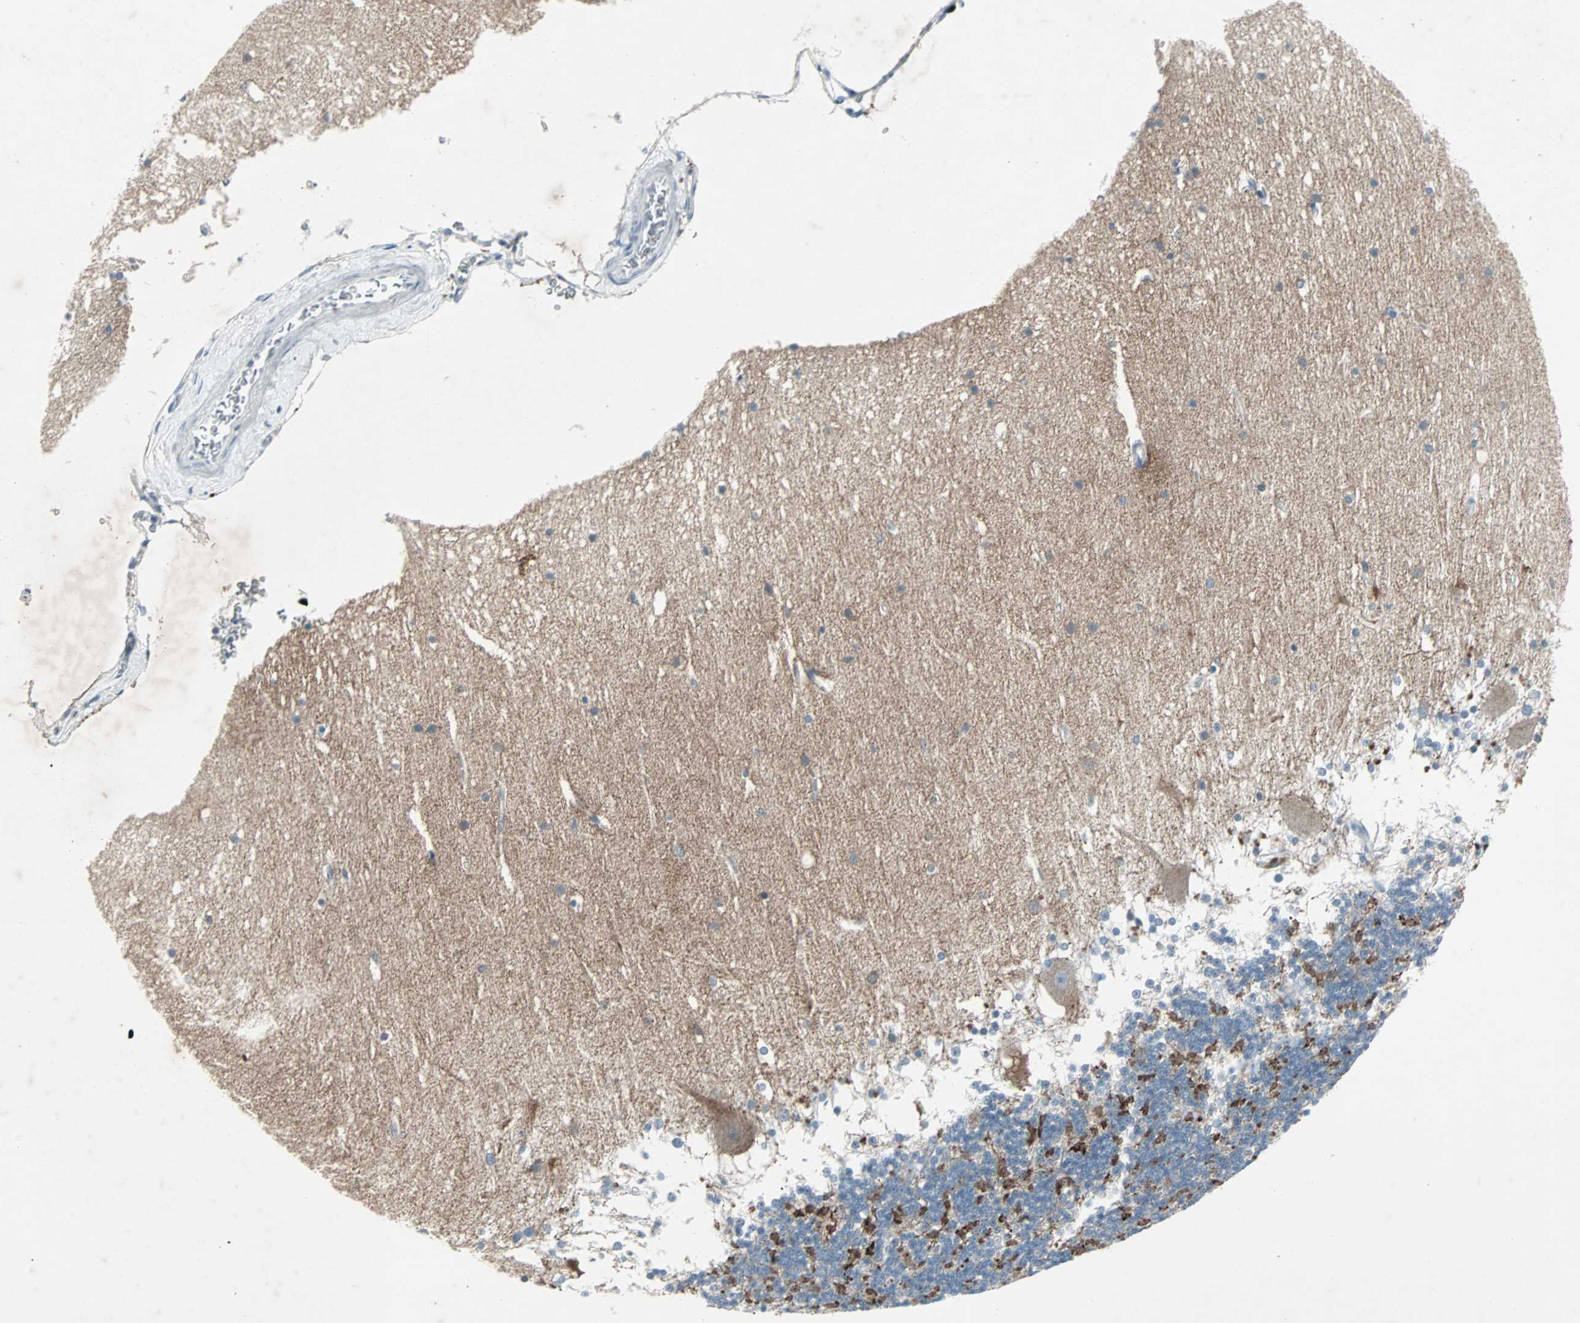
{"staining": {"intensity": "strong", "quantity": "<25%", "location": "cytoplasmic/membranous"}, "tissue": "cerebellum", "cell_type": "Cells in granular layer", "image_type": "normal", "snomed": [{"axis": "morphology", "description": "Normal tissue, NOS"}, {"axis": "topography", "description": "Cerebellum"}], "caption": "Immunohistochemical staining of unremarkable human cerebellum shows strong cytoplasmic/membranous protein expression in about <25% of cells in granular layer.", "gene": "LANCL3", "patient": {"sex": "female", "age": 19}}